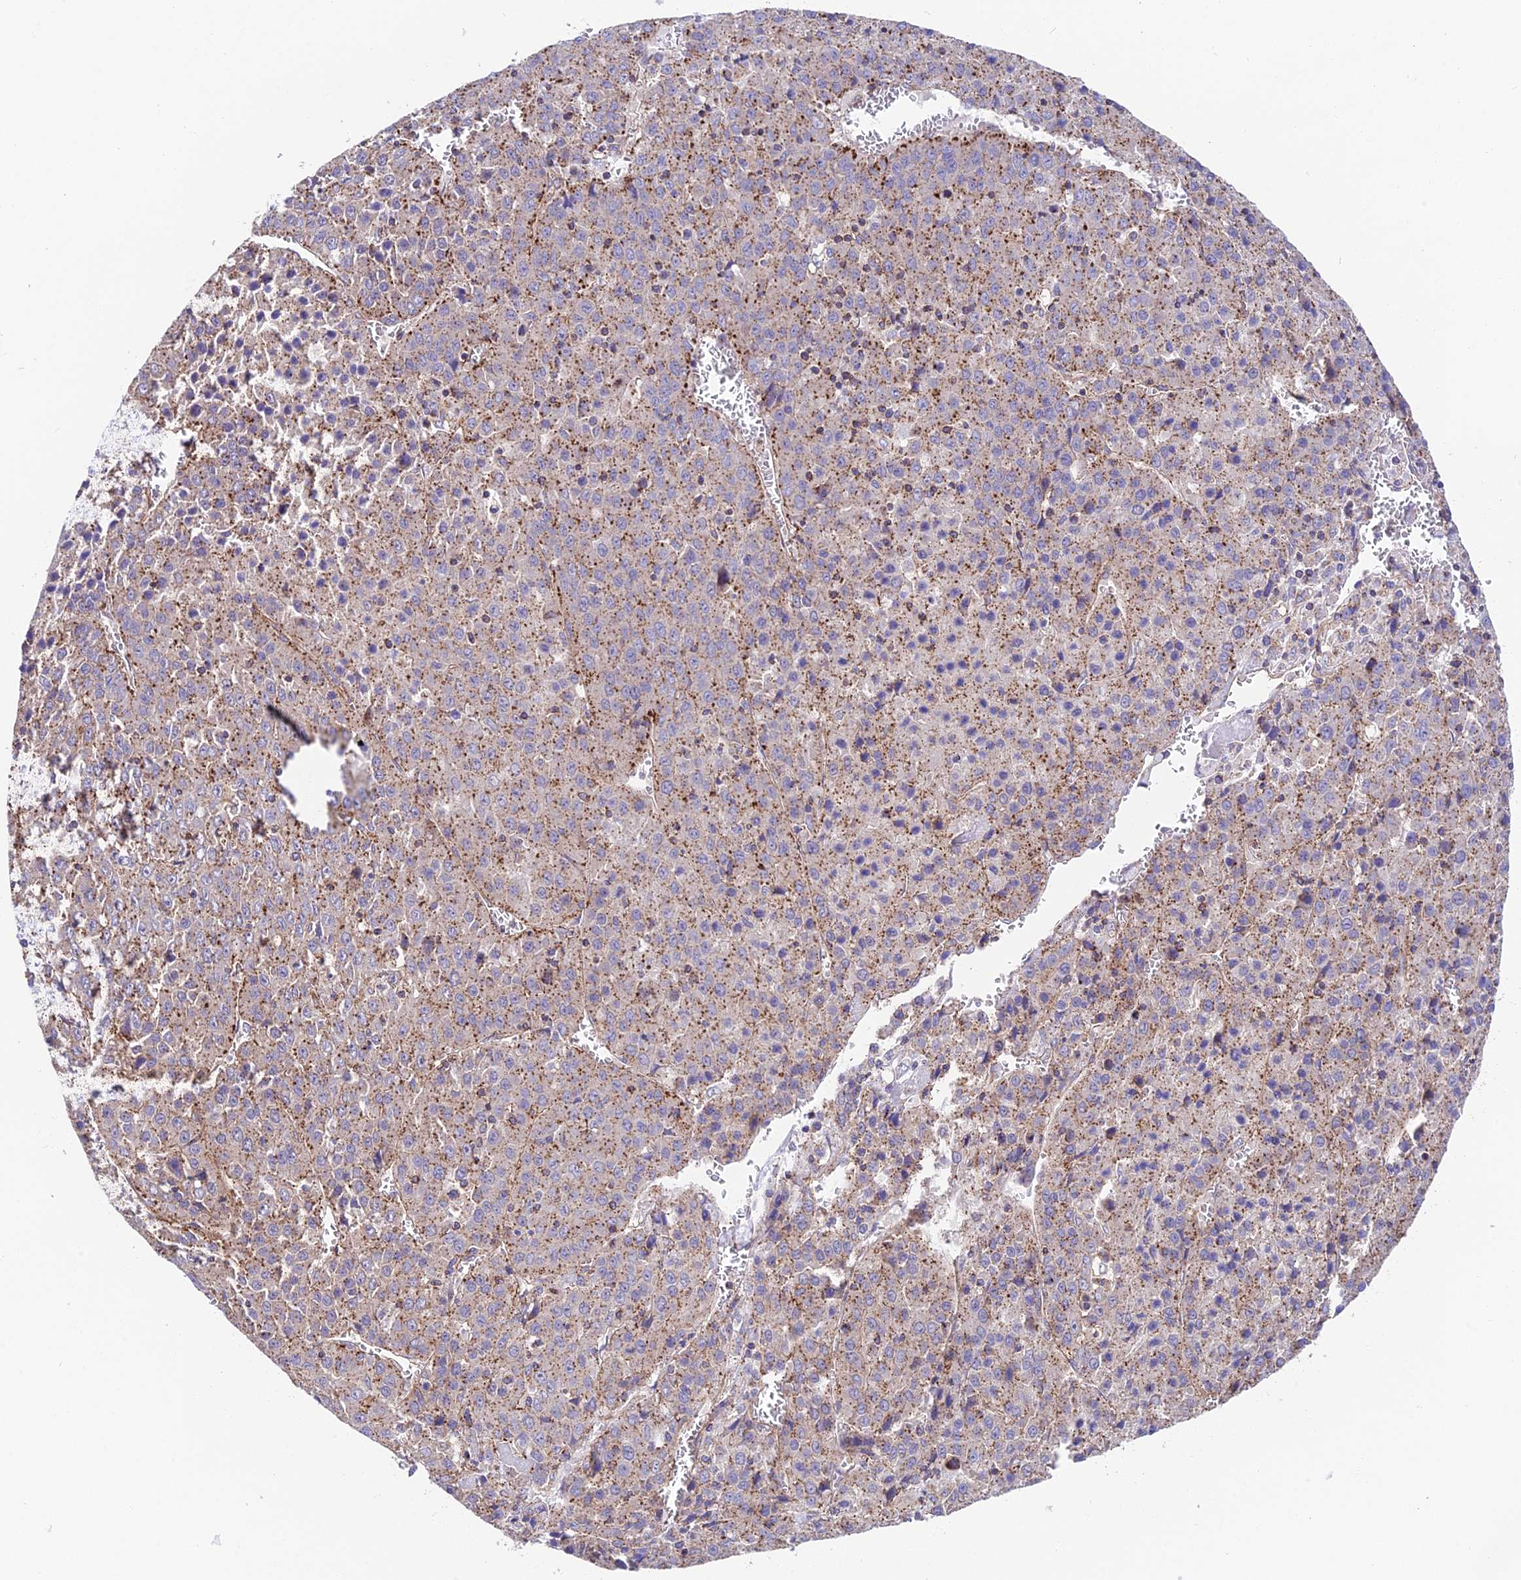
{"staining": {"intensity": "moderate", "quantity": ">75%", "location": "cytoplasmic/membranous"}, "tissue": "liver cancer", "cell_type": "Tumor cells", "image_type": "cancer", "snomed": [{"axis": "morphology", "description": "Carcinoma, Hepatocellular, NOS"}, {"axis": "topography", "description": "Liver"}], "caption": "An immunohistochemistry (IHC) photomicrograph of neoplastic tissue is shown. Protein staining in brown labels moderate cytoplasmic/membranous positivity in liver cancer within tumor cells. (Brightfield microscopy of DAB IHC at high magnification).", "gene": "QRFP", "patient": {"sex": "female", "age": 53}}